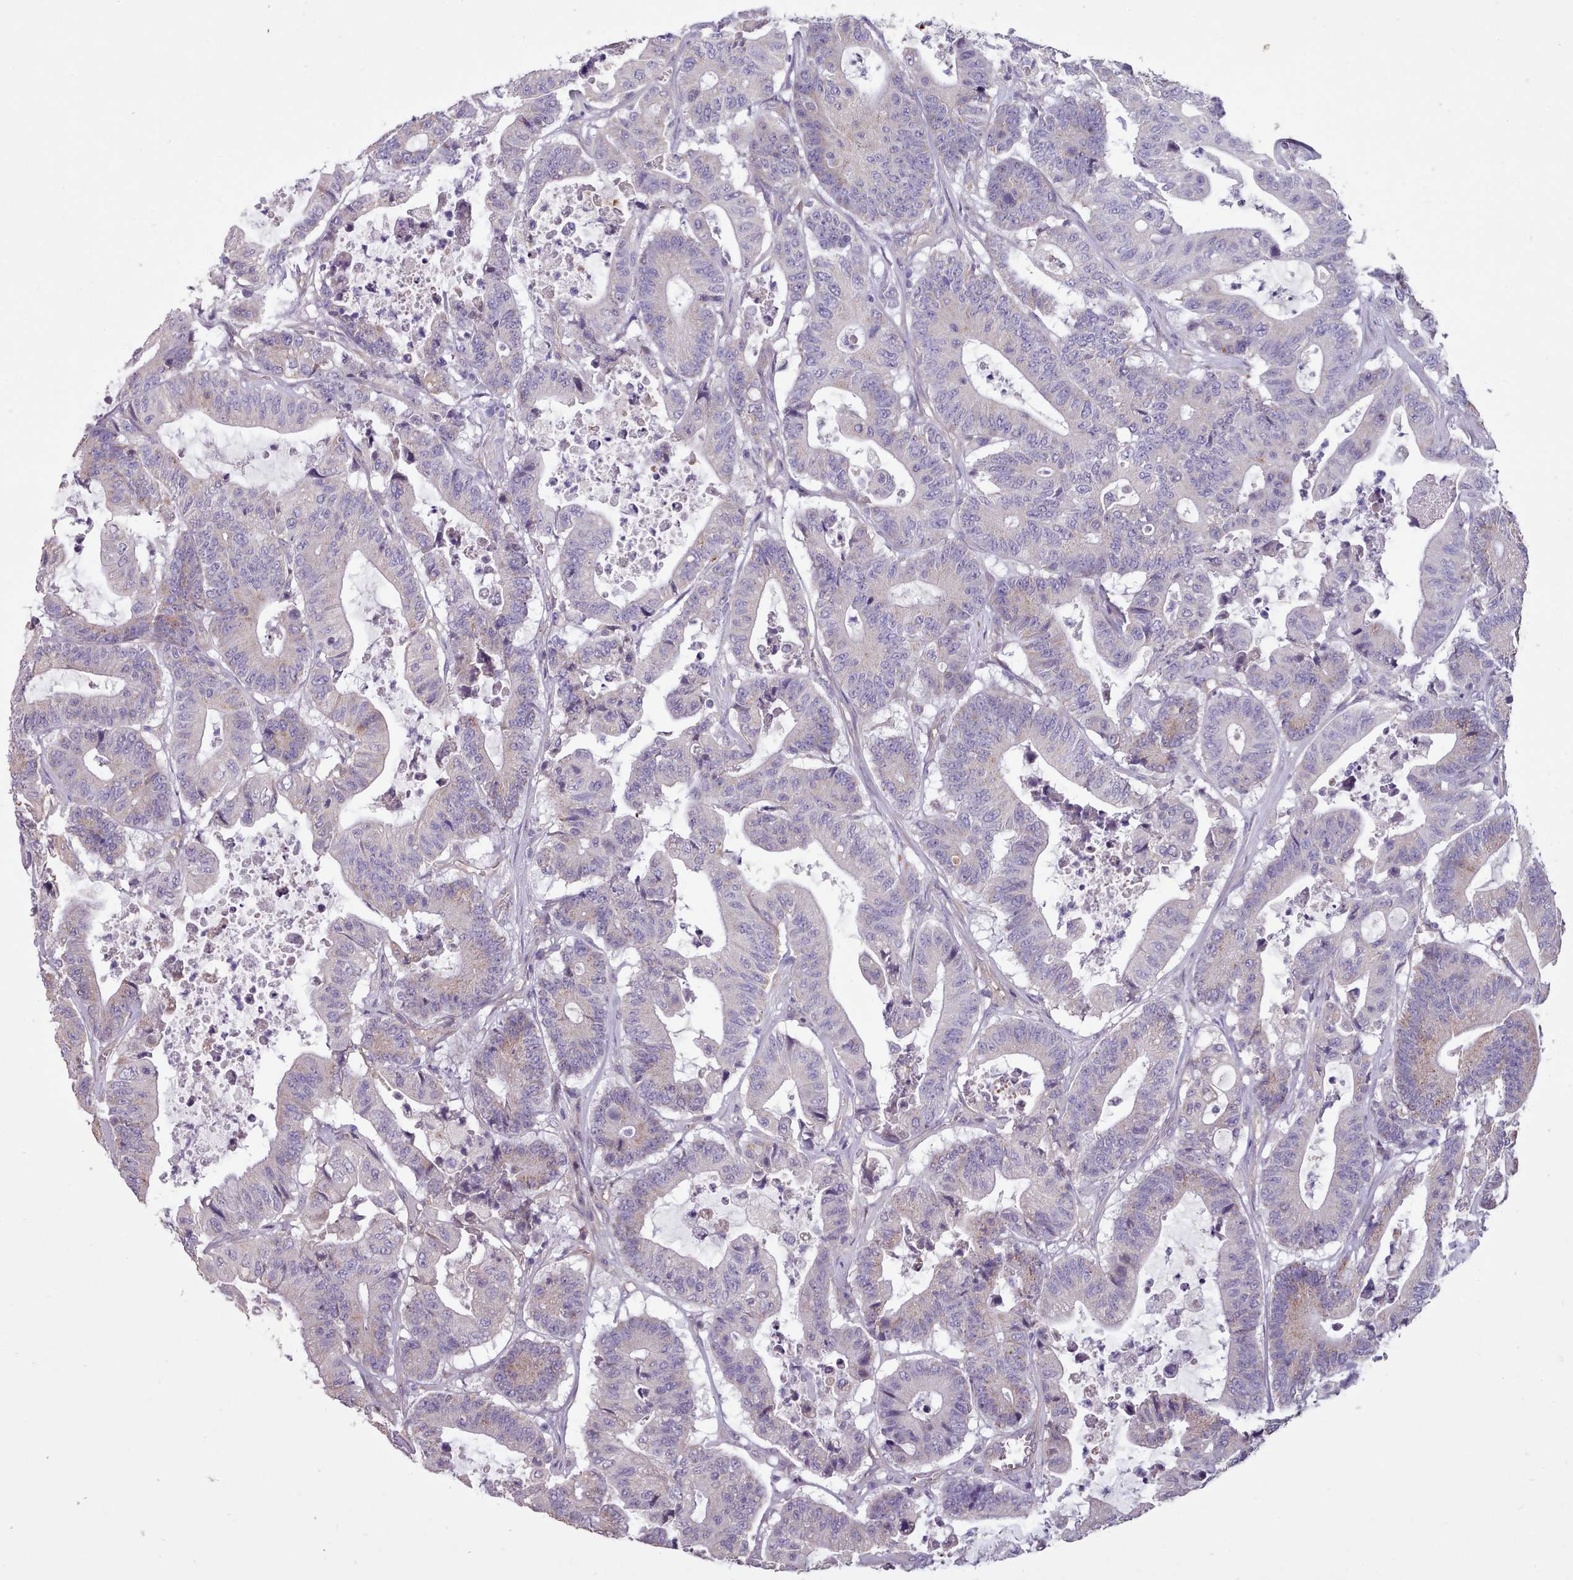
{"staining": {"intensity": "negative", "quantity": "none", "location": "none"}, "tissue": "colorectal cancer", "cell_type": "Tumor cells", "image_type": "cancer", "snomed": [{"axis": "morphology", "description": "Adenocarcinoma, NOS"}, {"axis": "topography", "description": "Colon"}], "caption": "Immunohistochemical staining of human colorectal adenocarcinoma reveals no significant staining in tumor cells.", "gene": "DPF1", "patient": {"sex": "female", "age": 84}}